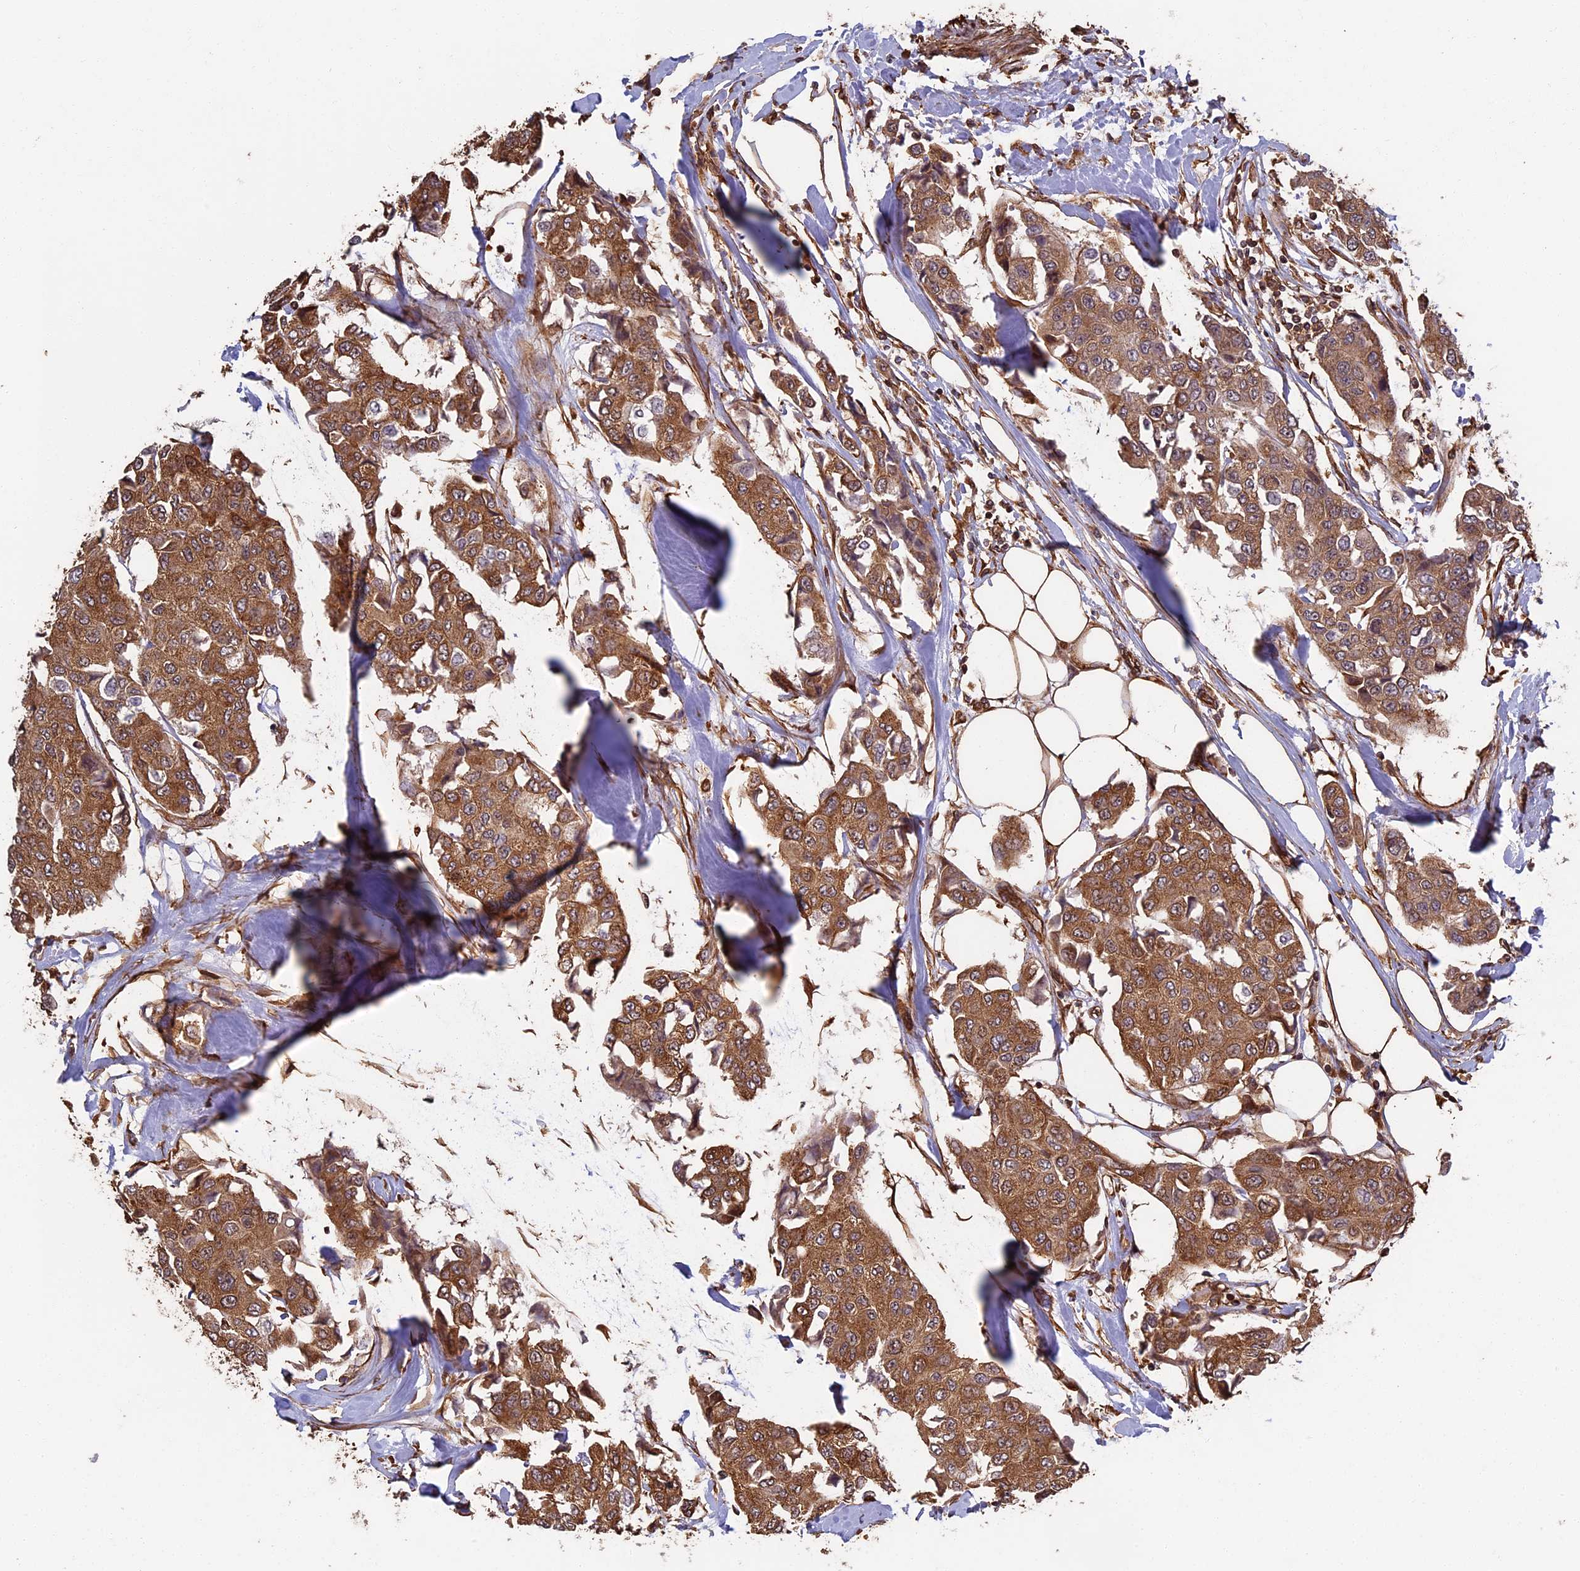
{"staining": {"intensity": "moderate", "quantity": ">75%", "location": "cytoplasmic/membranous"}, "tissue": "breast cancer", "cell_type": "Tumor cells", "image_type": "cancer", "snomed": [{"axis": "morphology", "description": "Duct carcinoma"}, {"axis": "topography", "description": "Breast"}], "caption": "Immunohistochemical staining of breast cancer (invasive ductal carcinoma) shows medium levels of moderate cytoplasmic/membranous positivity in approximately >75% of tumor cells.", "gene": "CCDC124", "patient": {"sex": "female", "age": 80}}